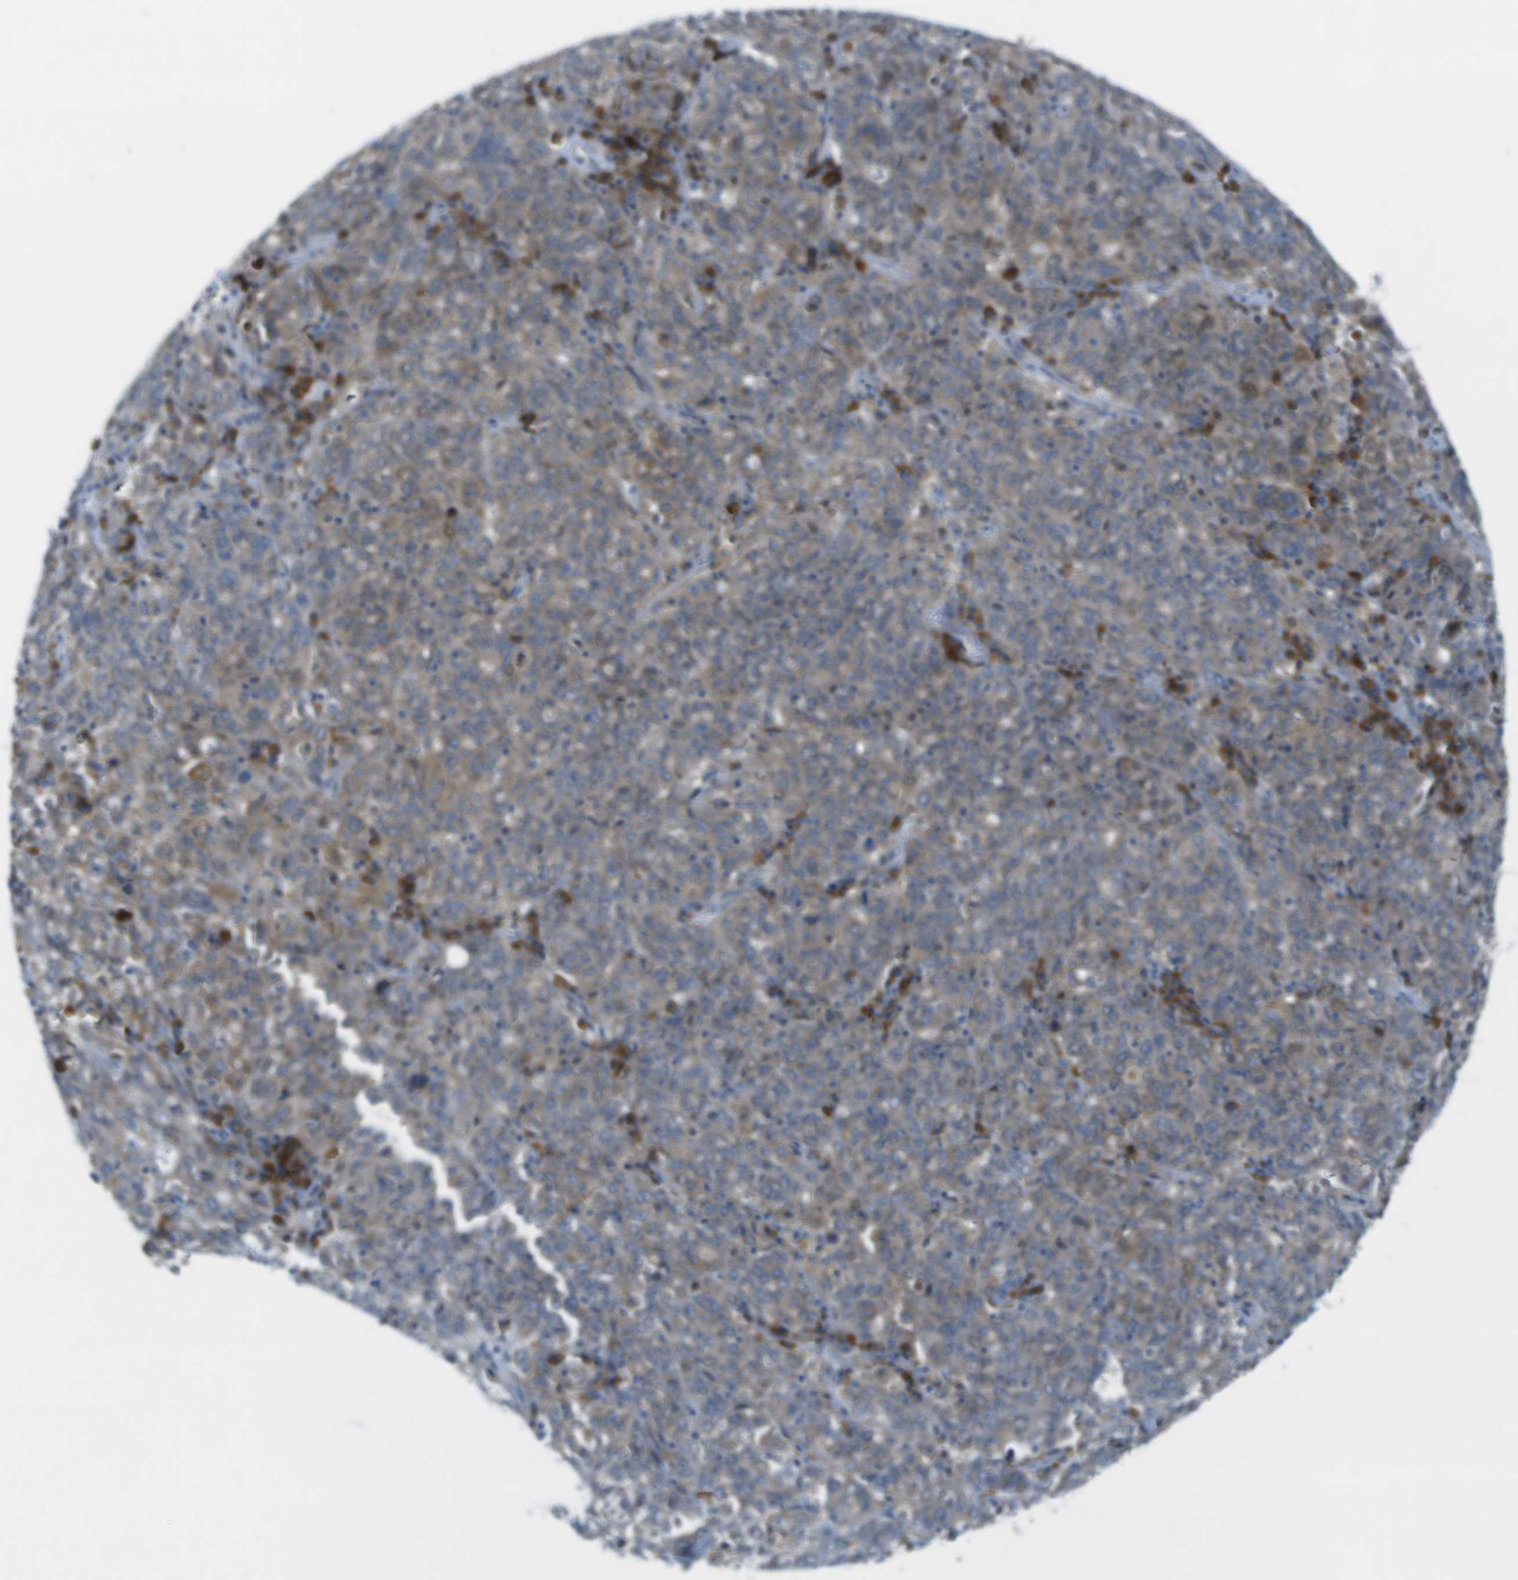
{"staining": {"intensity": "moderate", "quantity": "25%-75%", "location": "cytoplasmic/membranous"}, "tissue": "ovarian cancer", "cell_type": "Tumor cells", "image_type": "cancer", "snomed": [{"axis": "morphology", "description": "Carcinoma, endometroid"}, {"axis": "topography", "description": "Ovary"}], "caption": "This photomicrograph reveals endometroid carcinoma (ovarian) stained with IHC to label a protein in brown. The cytoplasmic/membranous of tumor cells show moderate positivity for the protein. Nuclei are counter-stained blue.", "gene": "WNK2", "patient": {"sex": "female", "age": 62}}